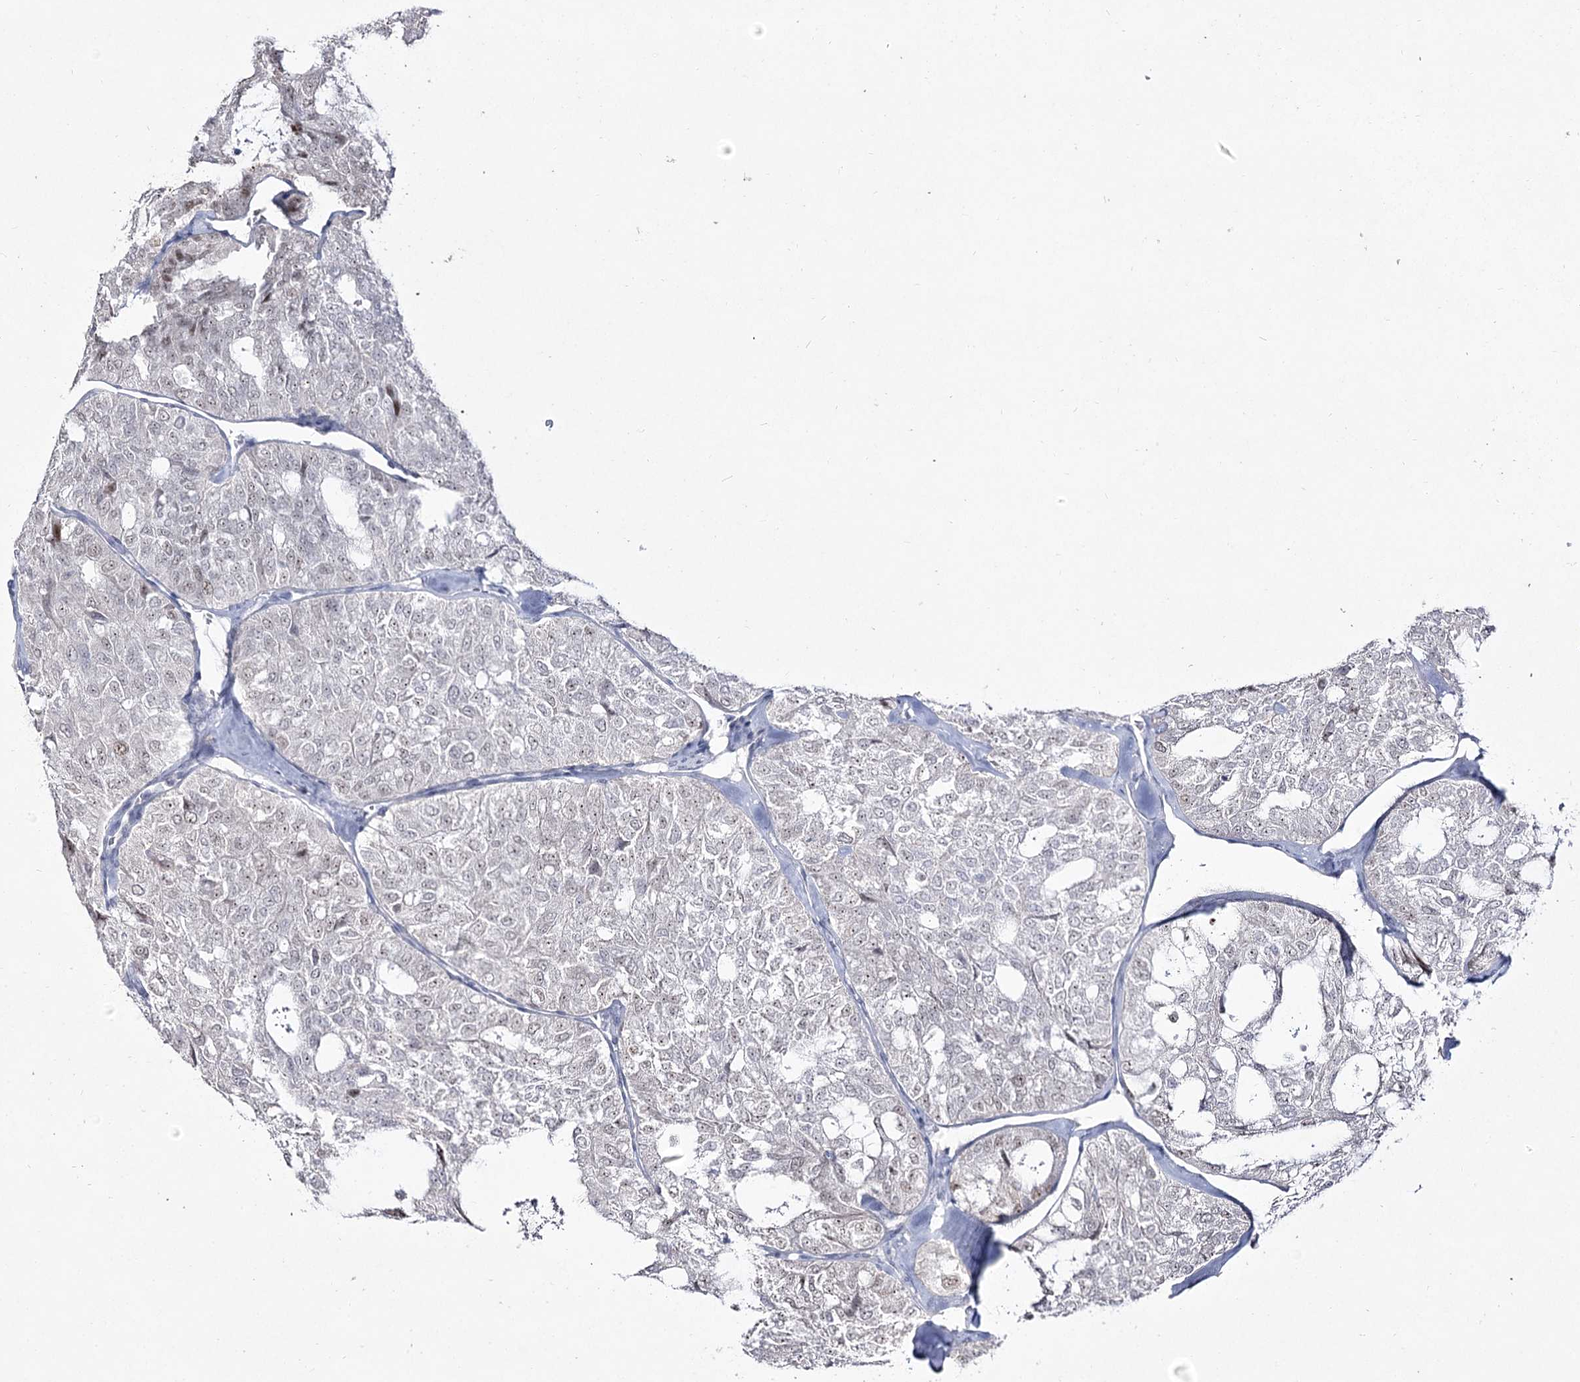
{"staining": {"intensity": "weak", "quantity": "<25%", "location": "nuclear"}, "tissue": "thyroid cancer", "cell_type": "Tumor cells", "image_type": "cancer", "snomed": [{"axis": "morphology", "description": "Follicular adenoma carcinoma, NOS"}, {"axis": "topography", "description": "Thyroid gland"}], "caption": "A photomicrograph of follicular adenoma carcinoma (thyroid) stained for a protein displays no brown staining in tumor cells.", "gene": "DDX50", "patient": {"sex": "male", "age": 75}}